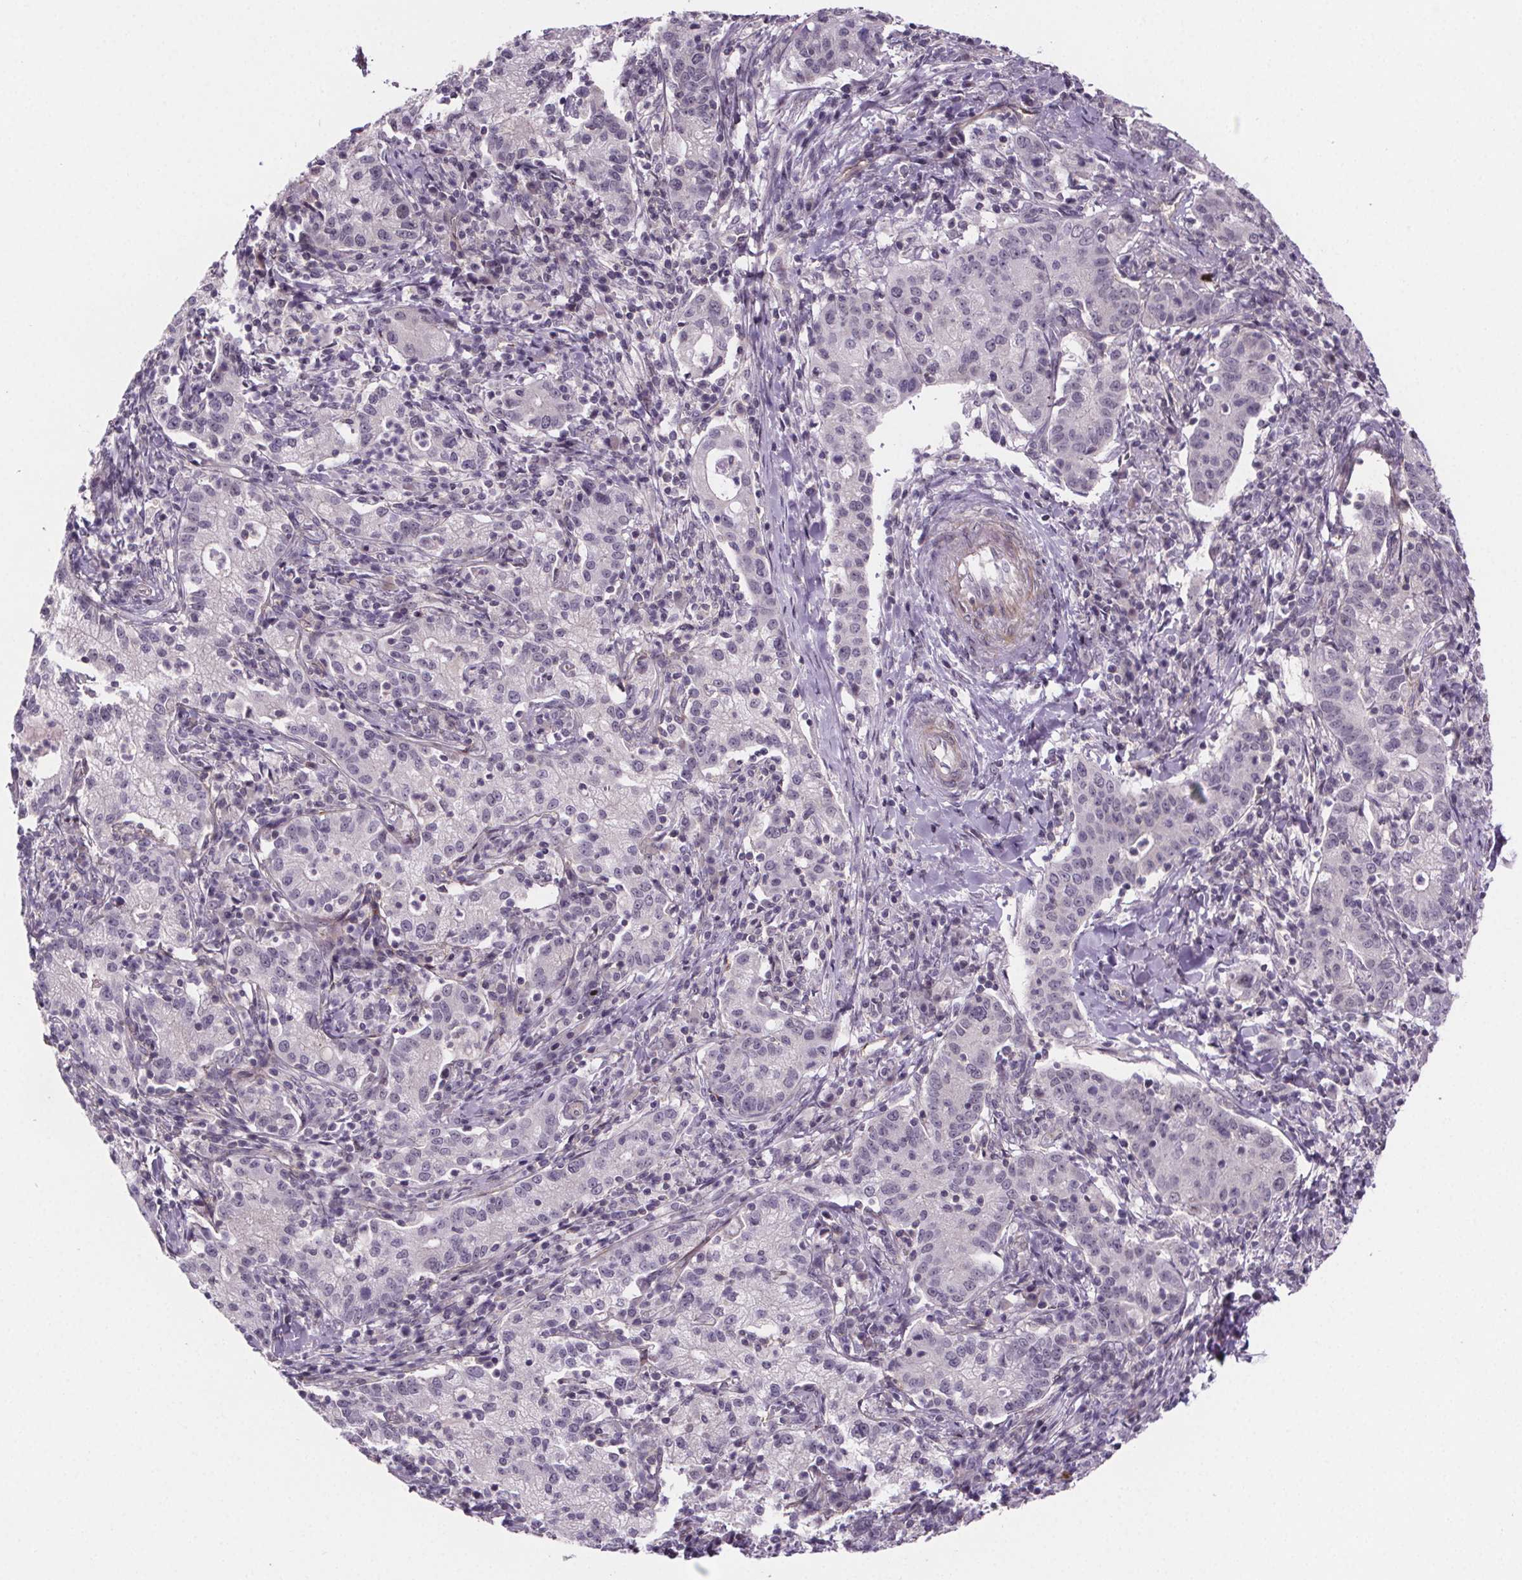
{"staining": {"intensity": "negative", "quantity": "none", "location": "none"}, "tissue": "cervical cancer", "cell_type": "Tumor cells", "image_type": "cancer", "snomed": [{"axis": "morphology", "description": "Normal tissue, NOS"}, {"axis": "morphology", "description": "Adenocarcinoma, NOS"}, {"axis": "topography", "description": "Cervix"}], "caption": "The photomicrograph reveals no significant positivity in tumor cells of cervical cancer (adenocarcinoma). (Stains: DAB immunohistochemistry (IHC) with hematoxylin counter stain, Microscopy: brightfield microscopy at high magnification).", "gene": "TTC12", "patient": {"sex": "female", "age": 44}}